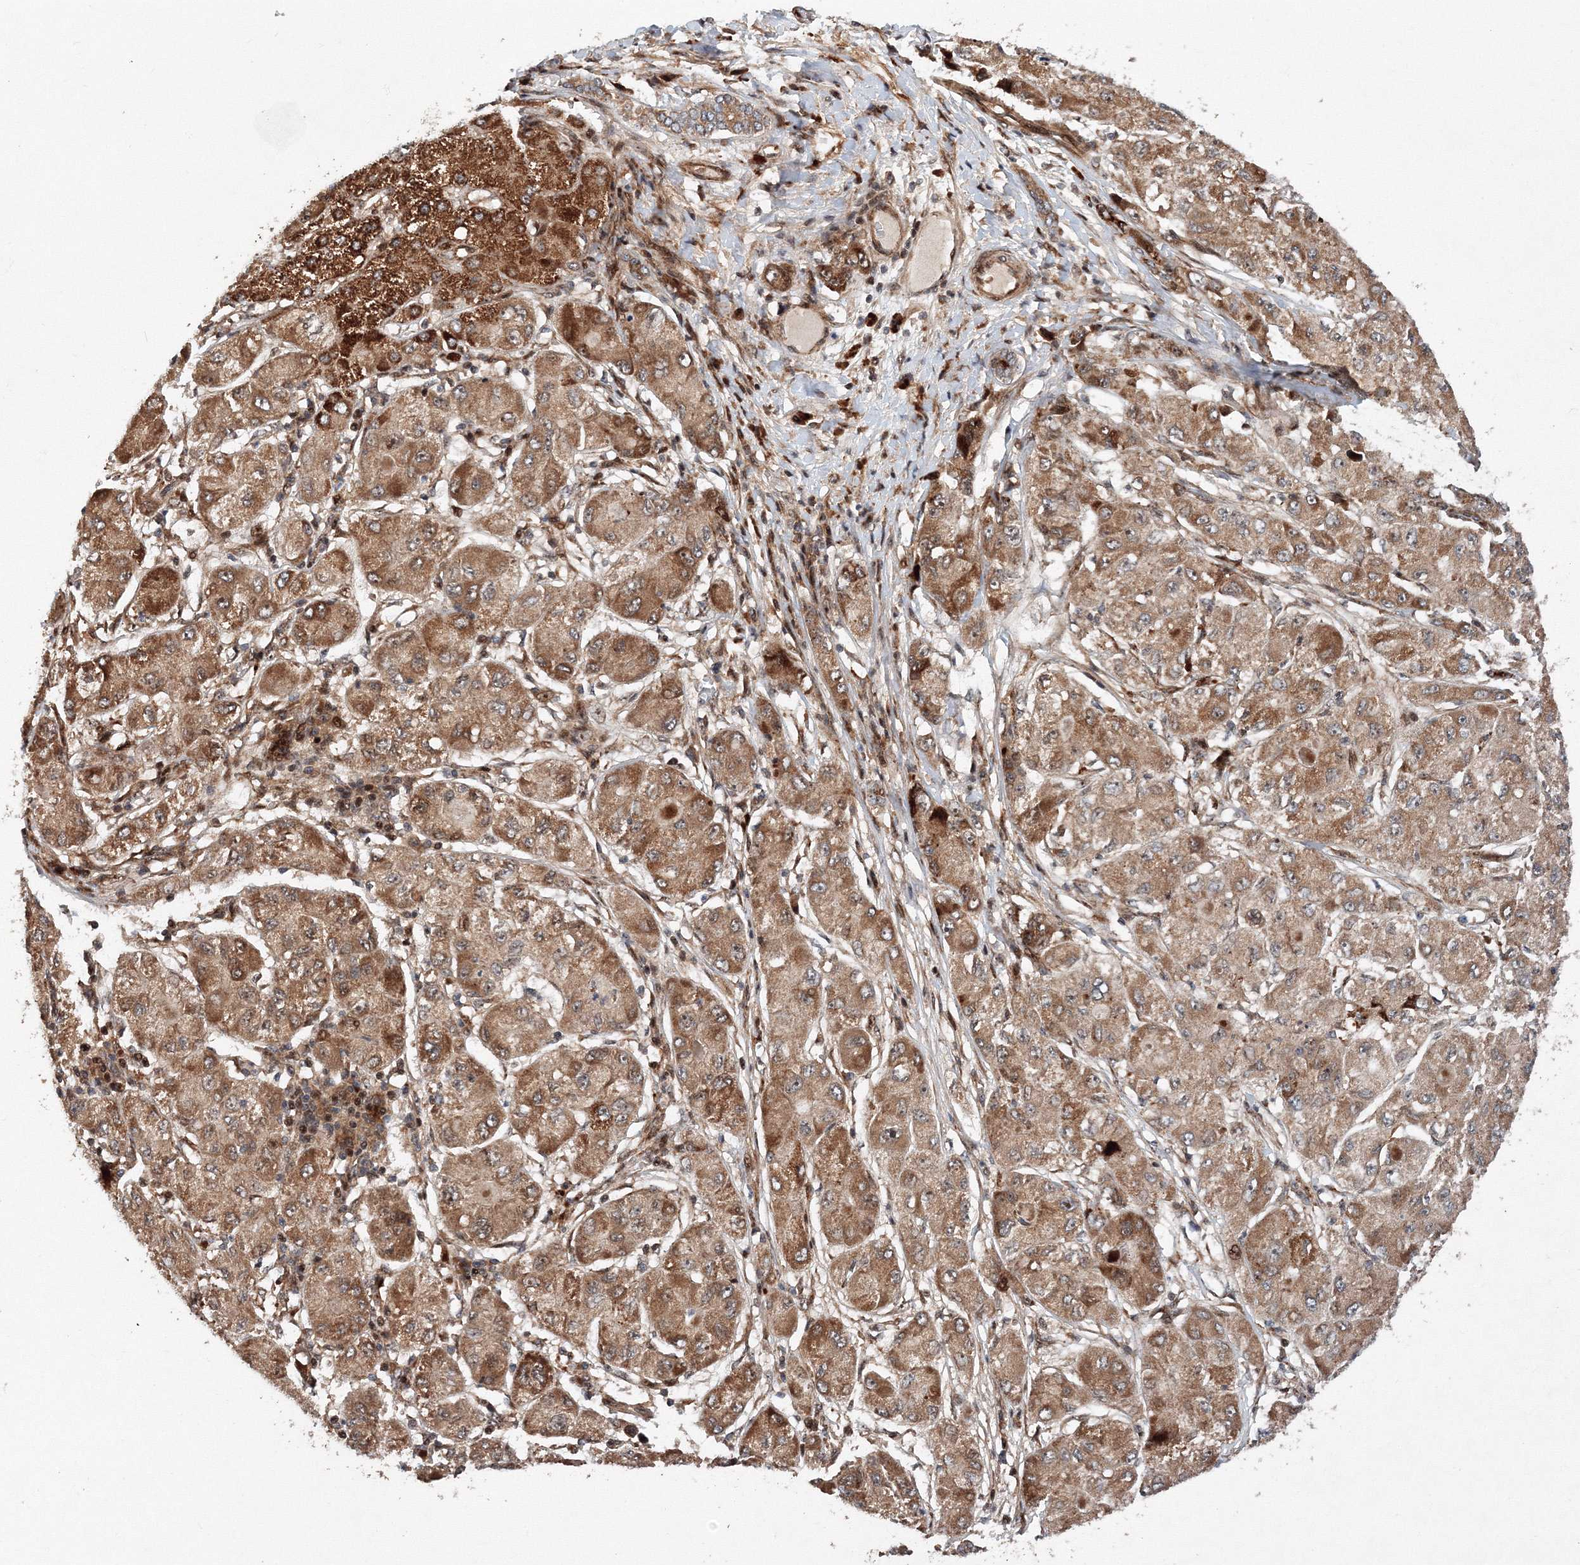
{"staining": {"intensity": "moderate", "quantity": ">75%", "location": "cytoplasmic/membranous,nuclear"}, "tissue": "liver cancer", "cell_type": "Tumor cells", "image_type": "cancer", "snomed": [{"axis": "morphology", "description": "Carcinoma, Hepatocellular, NOS"}, {"axis": "topography", "description": "Liver"}], "caption": "The image exhibits immunohistochemical staining of liver hepatocellular carcinoma. There is moderate cytoplasmic/membranous and nuclear positivity is present in approximately >75% of tumor cells.", "gene": "ANKAR", "patient": {"sex": "male", "age": 80}}